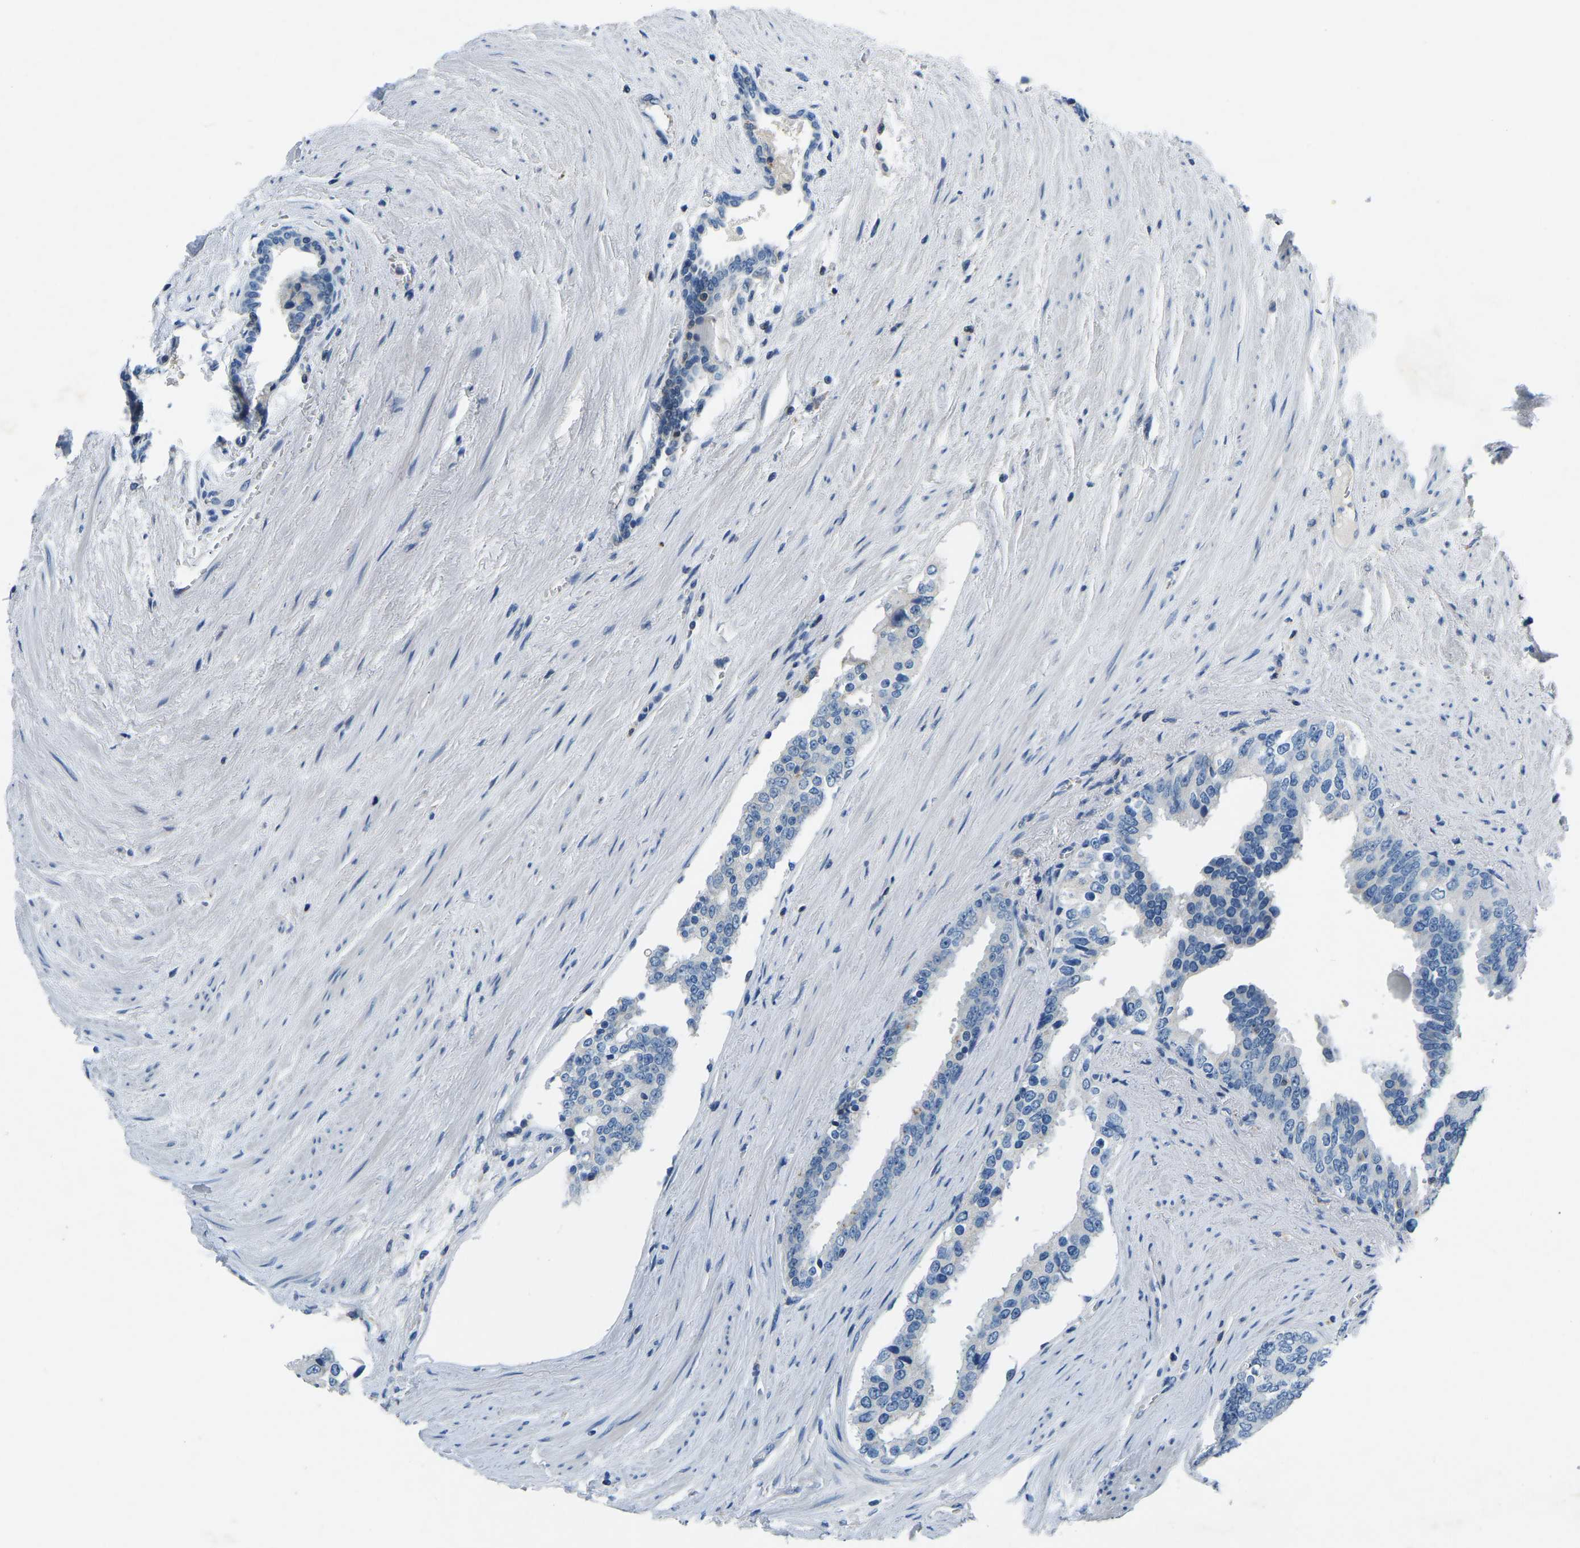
{"staining": {"intensity": "negative", "quantity": "none", "location": "none"}, "tissue": "prostate cancer", "cell_type": "Tumor cells", "image_type": "cancer", "snomed": [{"axis": "morphology", "description": "Adenocarcinoma, High grade"}, {"axis": "topography", "description": "Prostate"}], "caption": "Immunohistochemistry (IHC) micrograph of prostate cancer (high-grade adenocarcinoma) stained for a protein (brown), which shows no positivity in tumor cells. (Stains: DAB IHC with hematoxylin counter stain, Microscopy: brightfield microscopy at high magnification).", "gene": "XIRP1", "patient": {"sex": "male", "age": 71}}